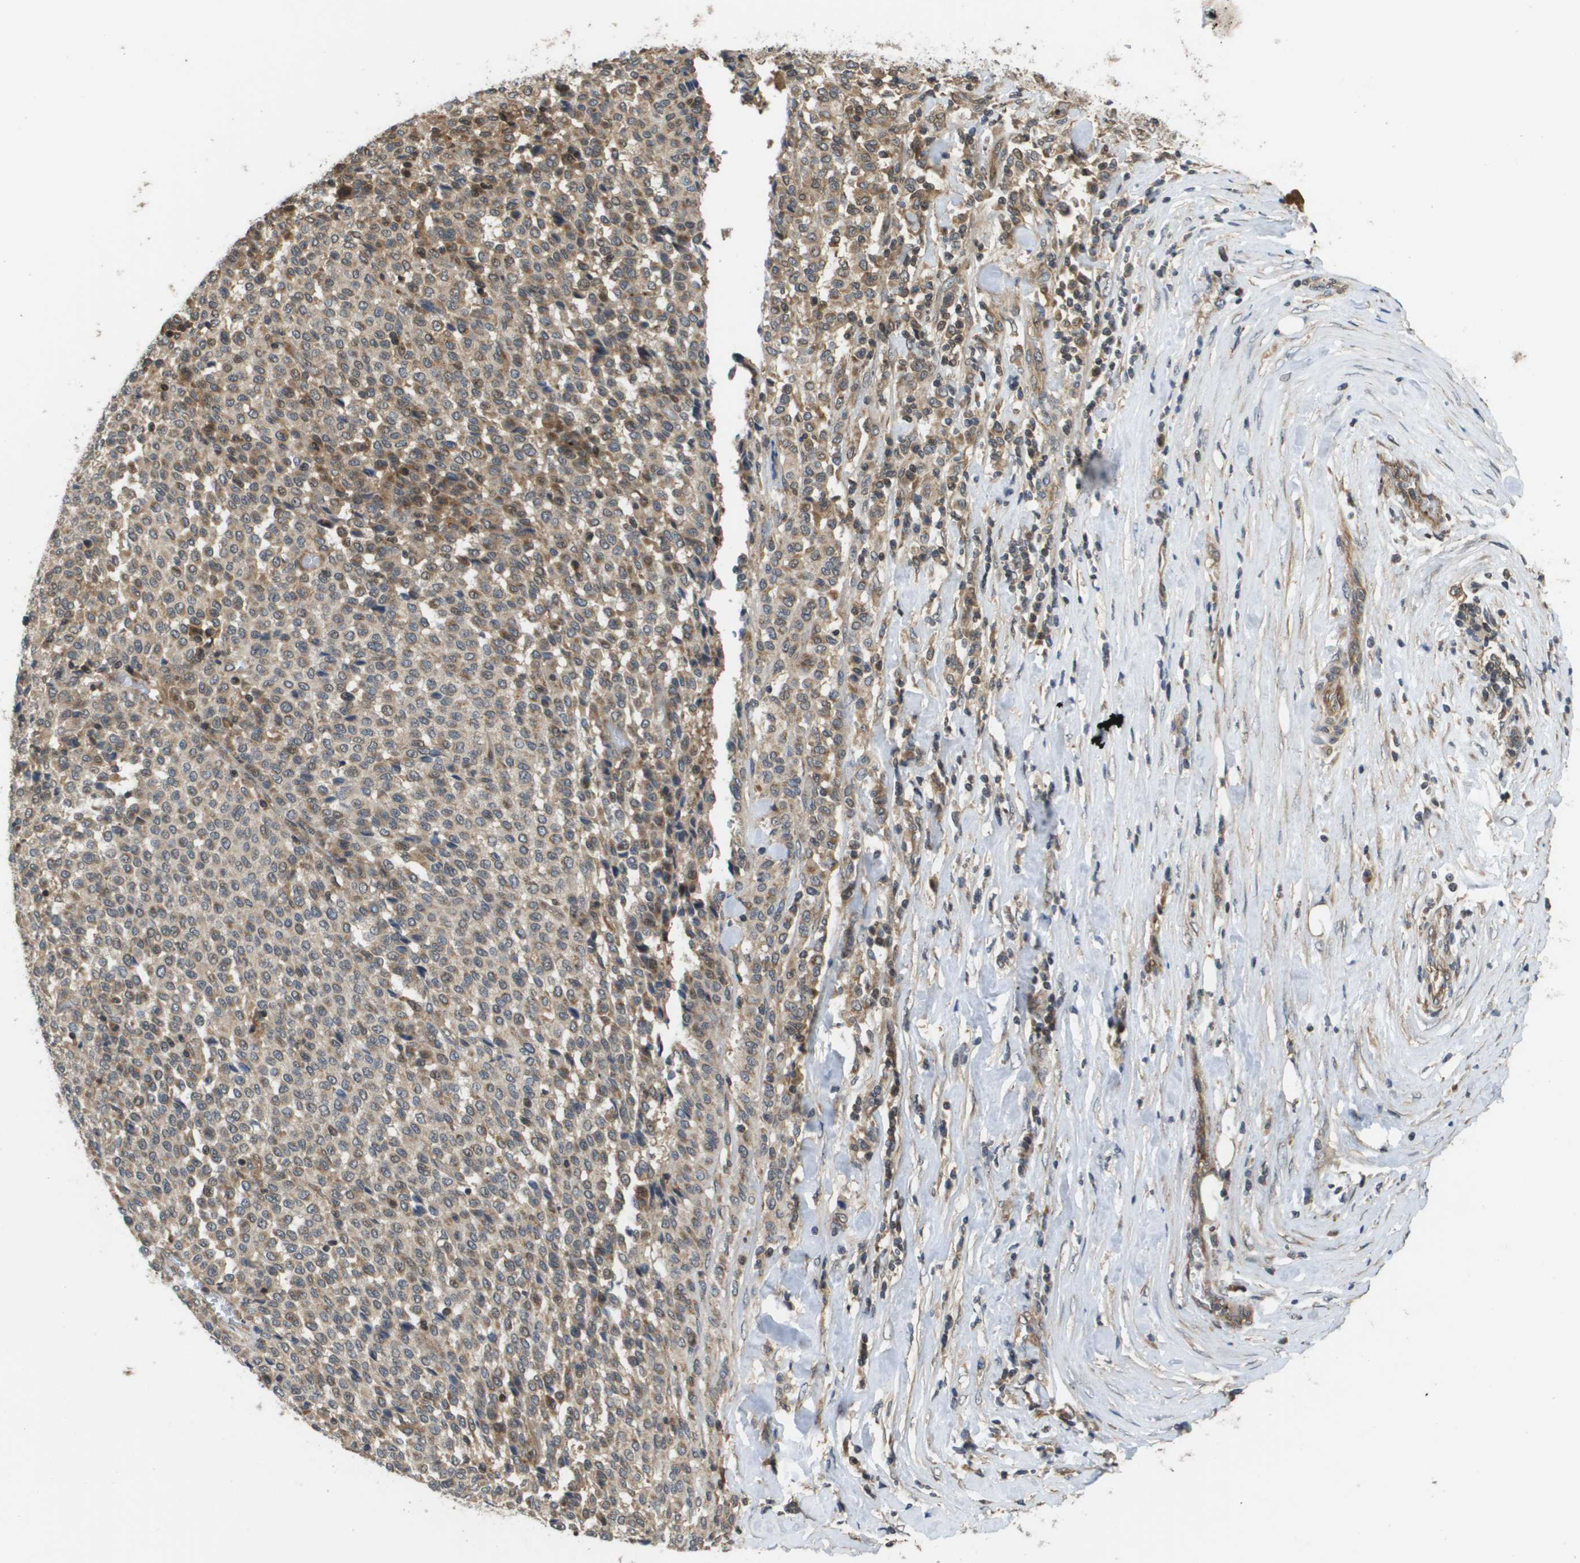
{"staining": {"intensity": "weak", "quantity": "25%-75%", "location": "cytoplasmic/membranous"}, "tissue": "melanoma", "cell_type": "Tumor cells", "image_type": "cancer", "snomed": [{"axis": "morphology", "description": "Malignant melanoma, Metastatic site"}, {"axis": "topography", "description": "Pancreas"}], "caption": "Immunohistochemistry image of melanoma stained for a protein (brown), which exhibits low levels of weak cytoplasmic/membranous positivity in approximately 25%-75% of tumor cells.", "gene": "RBM38", "patient": {"sex": "female", "age": 30}}